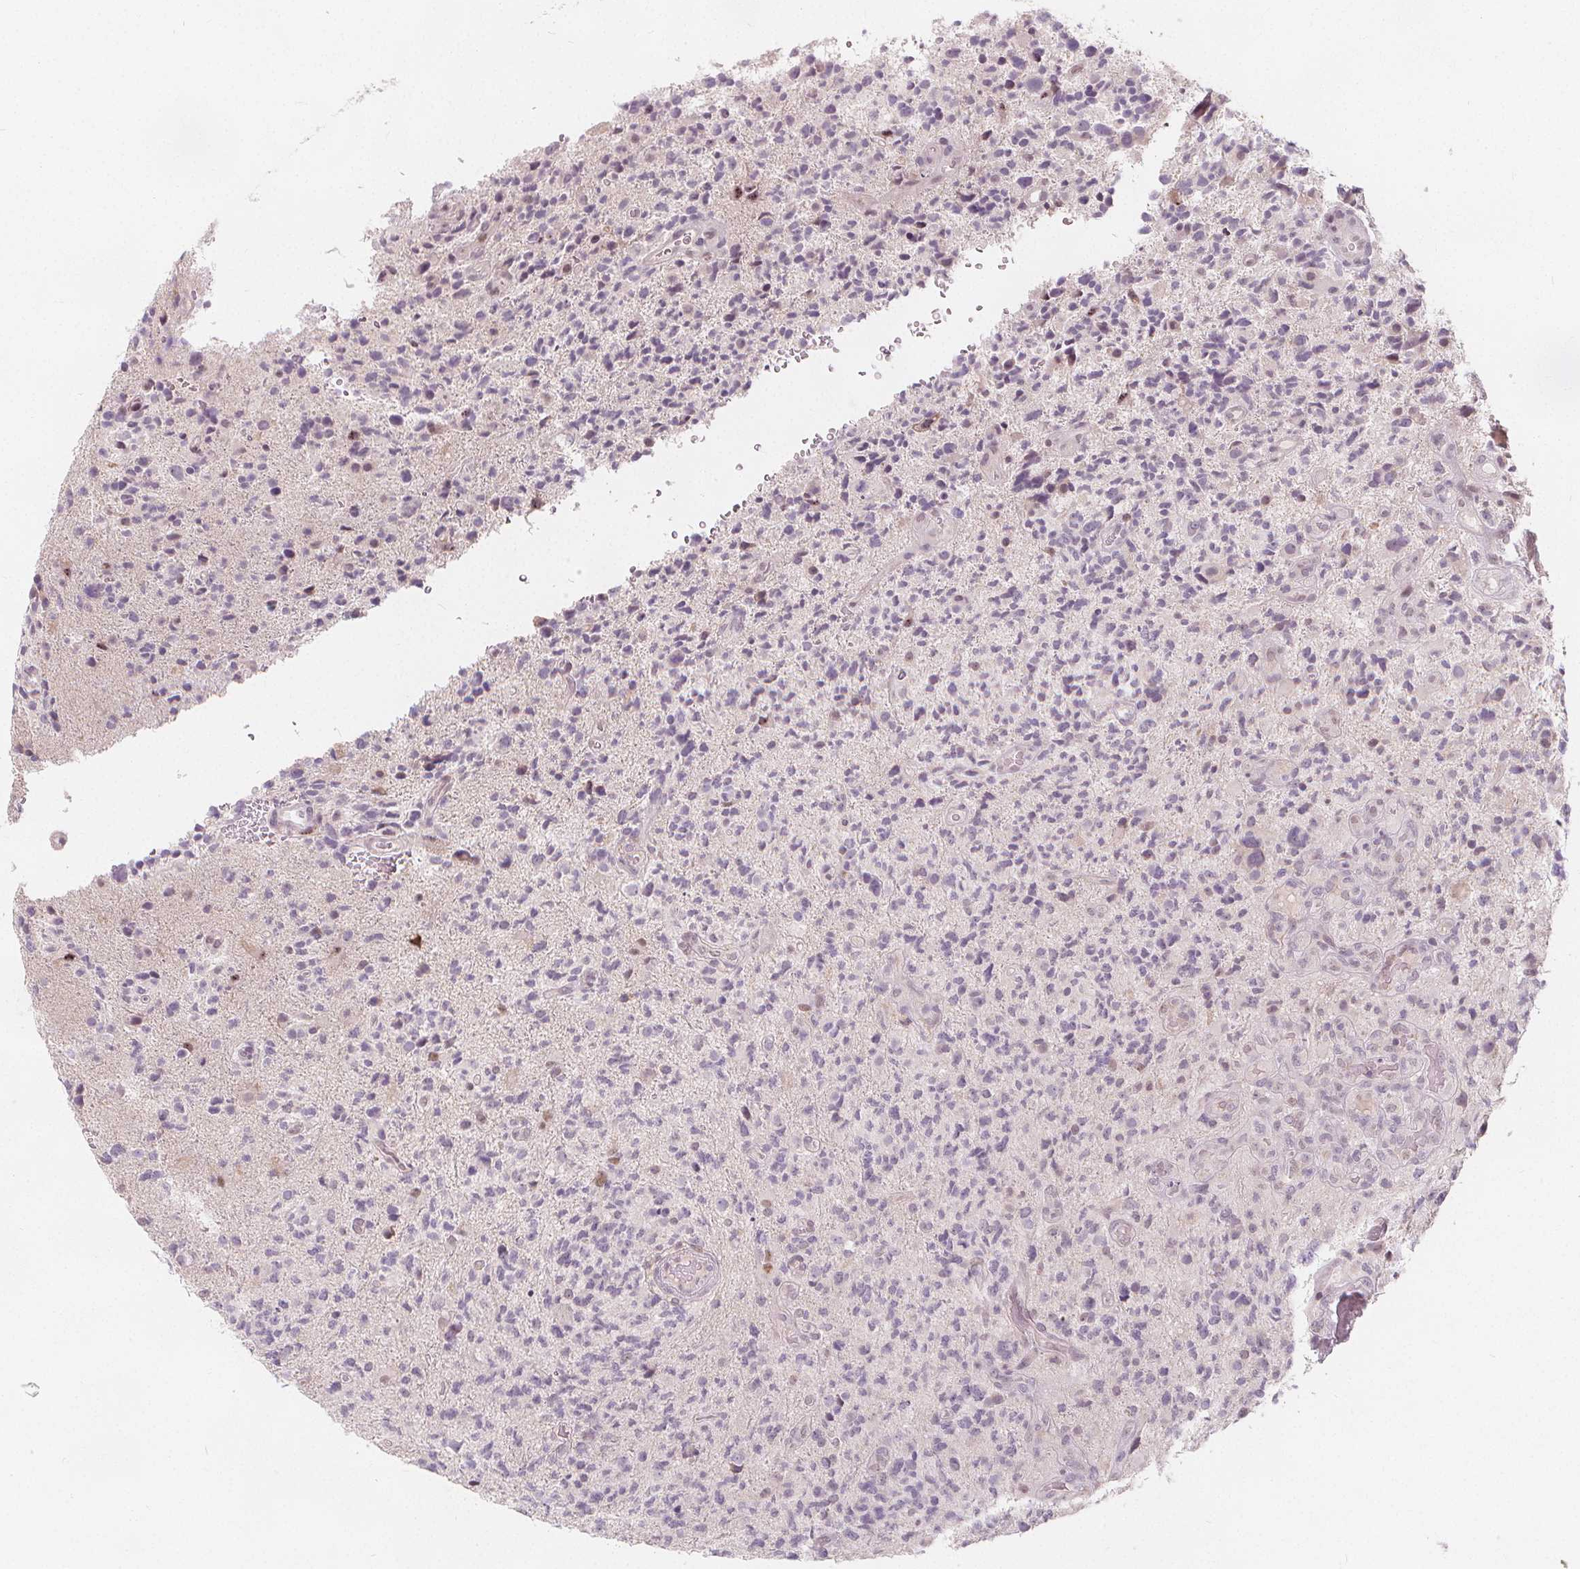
{"staining": {"intensity": "negative", "quantity": "none", "location": "none"}, "tissue": "glioma", "cell_type": "Tumor cells", "image_type": "cancer", "snomed": [{"axis": "morphology", "description": "Glioma, malignant, High grade"}, {"axis": "topography", "description": "Brain"}], "caption": "IHC of malignant glioma (high-grade) shows no staining in tumor cells. (IHC, brightfield microscopy, high magnification).", "gene": "DRC3", "patient": {"sex": "female", "age": 71}}